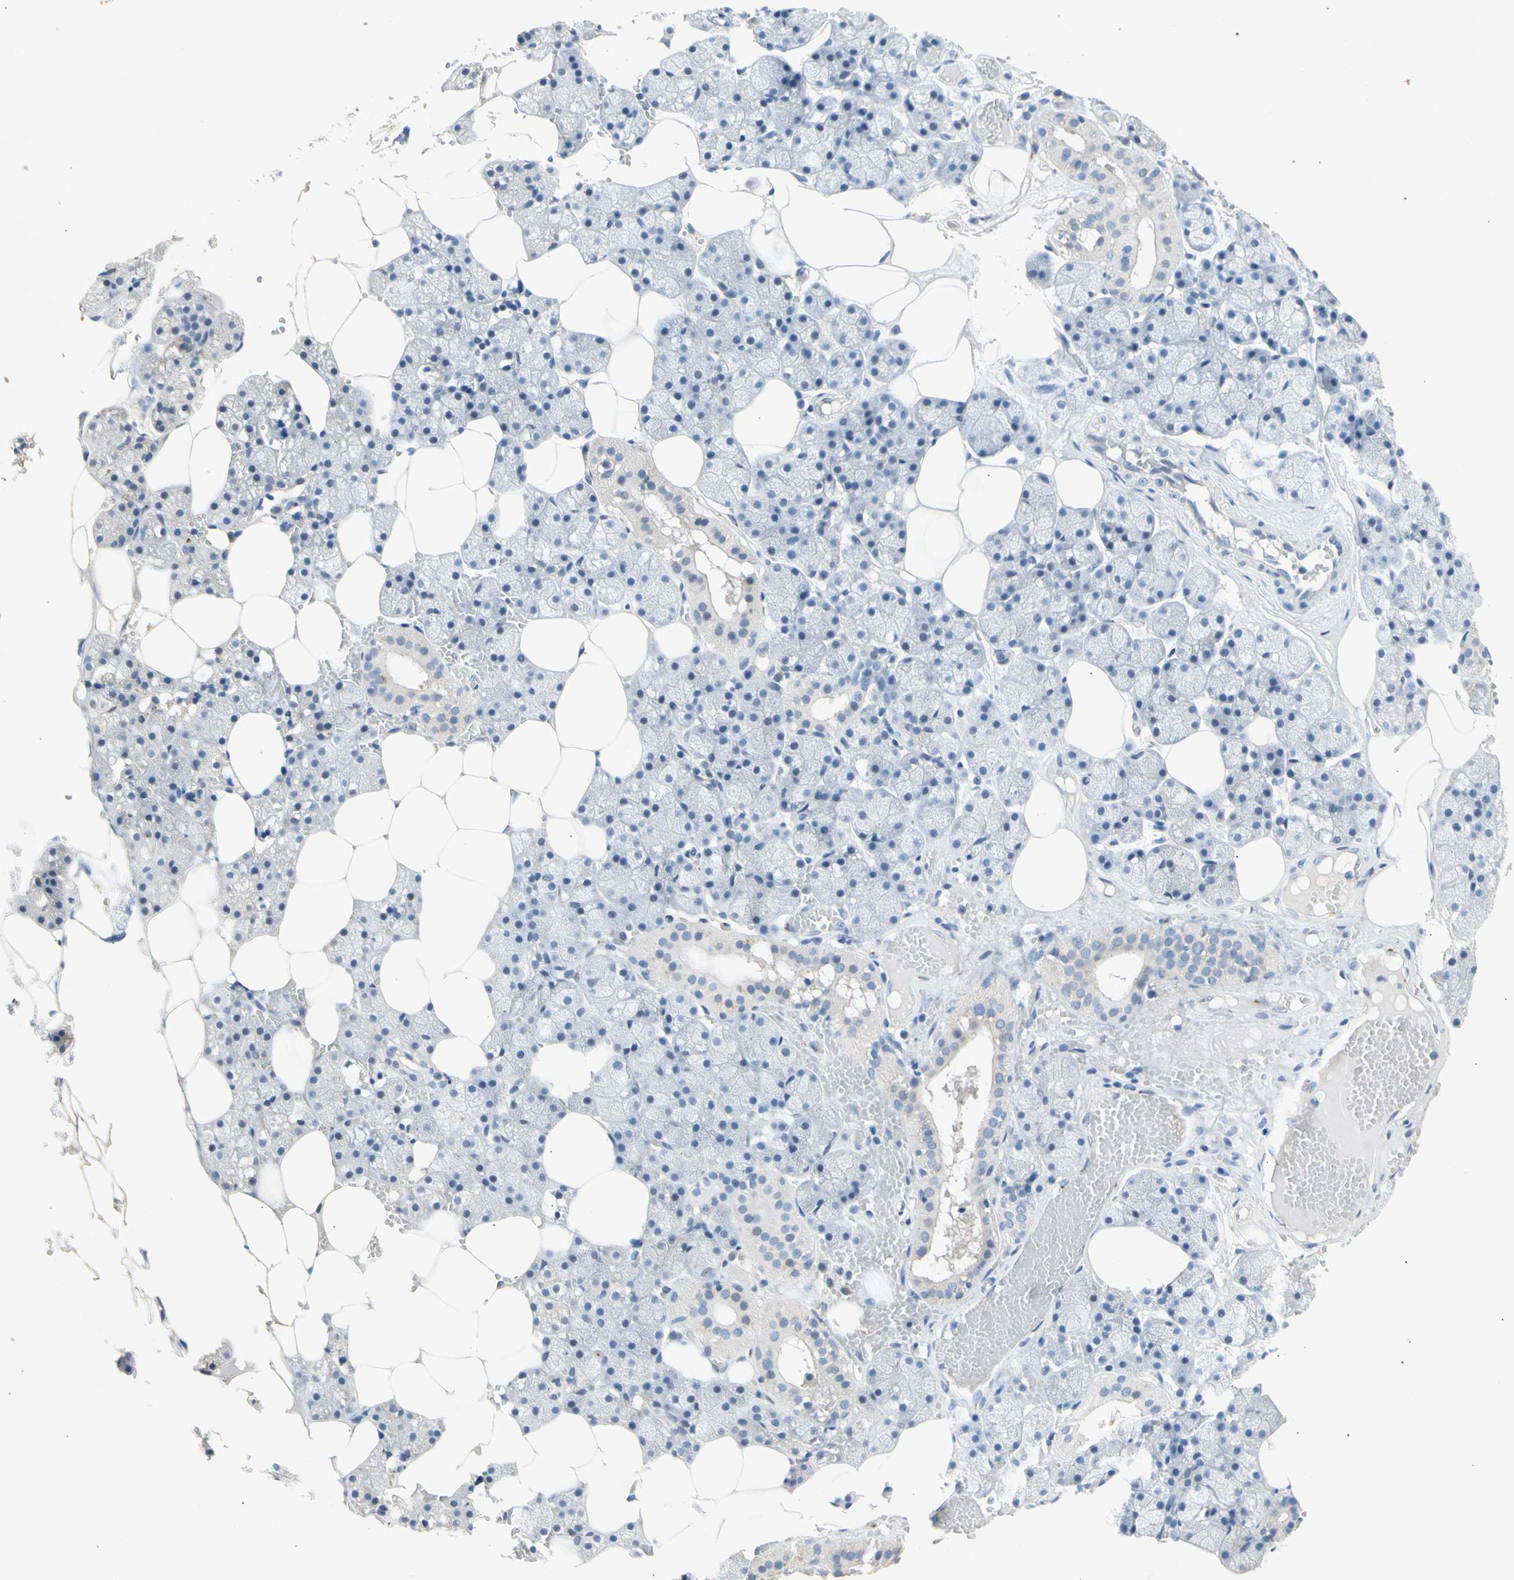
{"staining": {"intensity": "negative", "quantity": "none", "location": "none"}, "tissue": "salivary gland", "cell_type": "Glandular cells", "image_type": "normal", "snomed": [{"axis": "morphology", "description": "Normal tissue, NOS"}, {"axis": "topography", "description": "Salivary gland"}], "caption": "This micrograph is of normal salivary gland stained with IHC to label a protein in brown with the nuclei are counter-stained blue. There is no expression in glandular cells.", "gene": "GASK1B", "patient": {"sex": "male", "age": 62}}